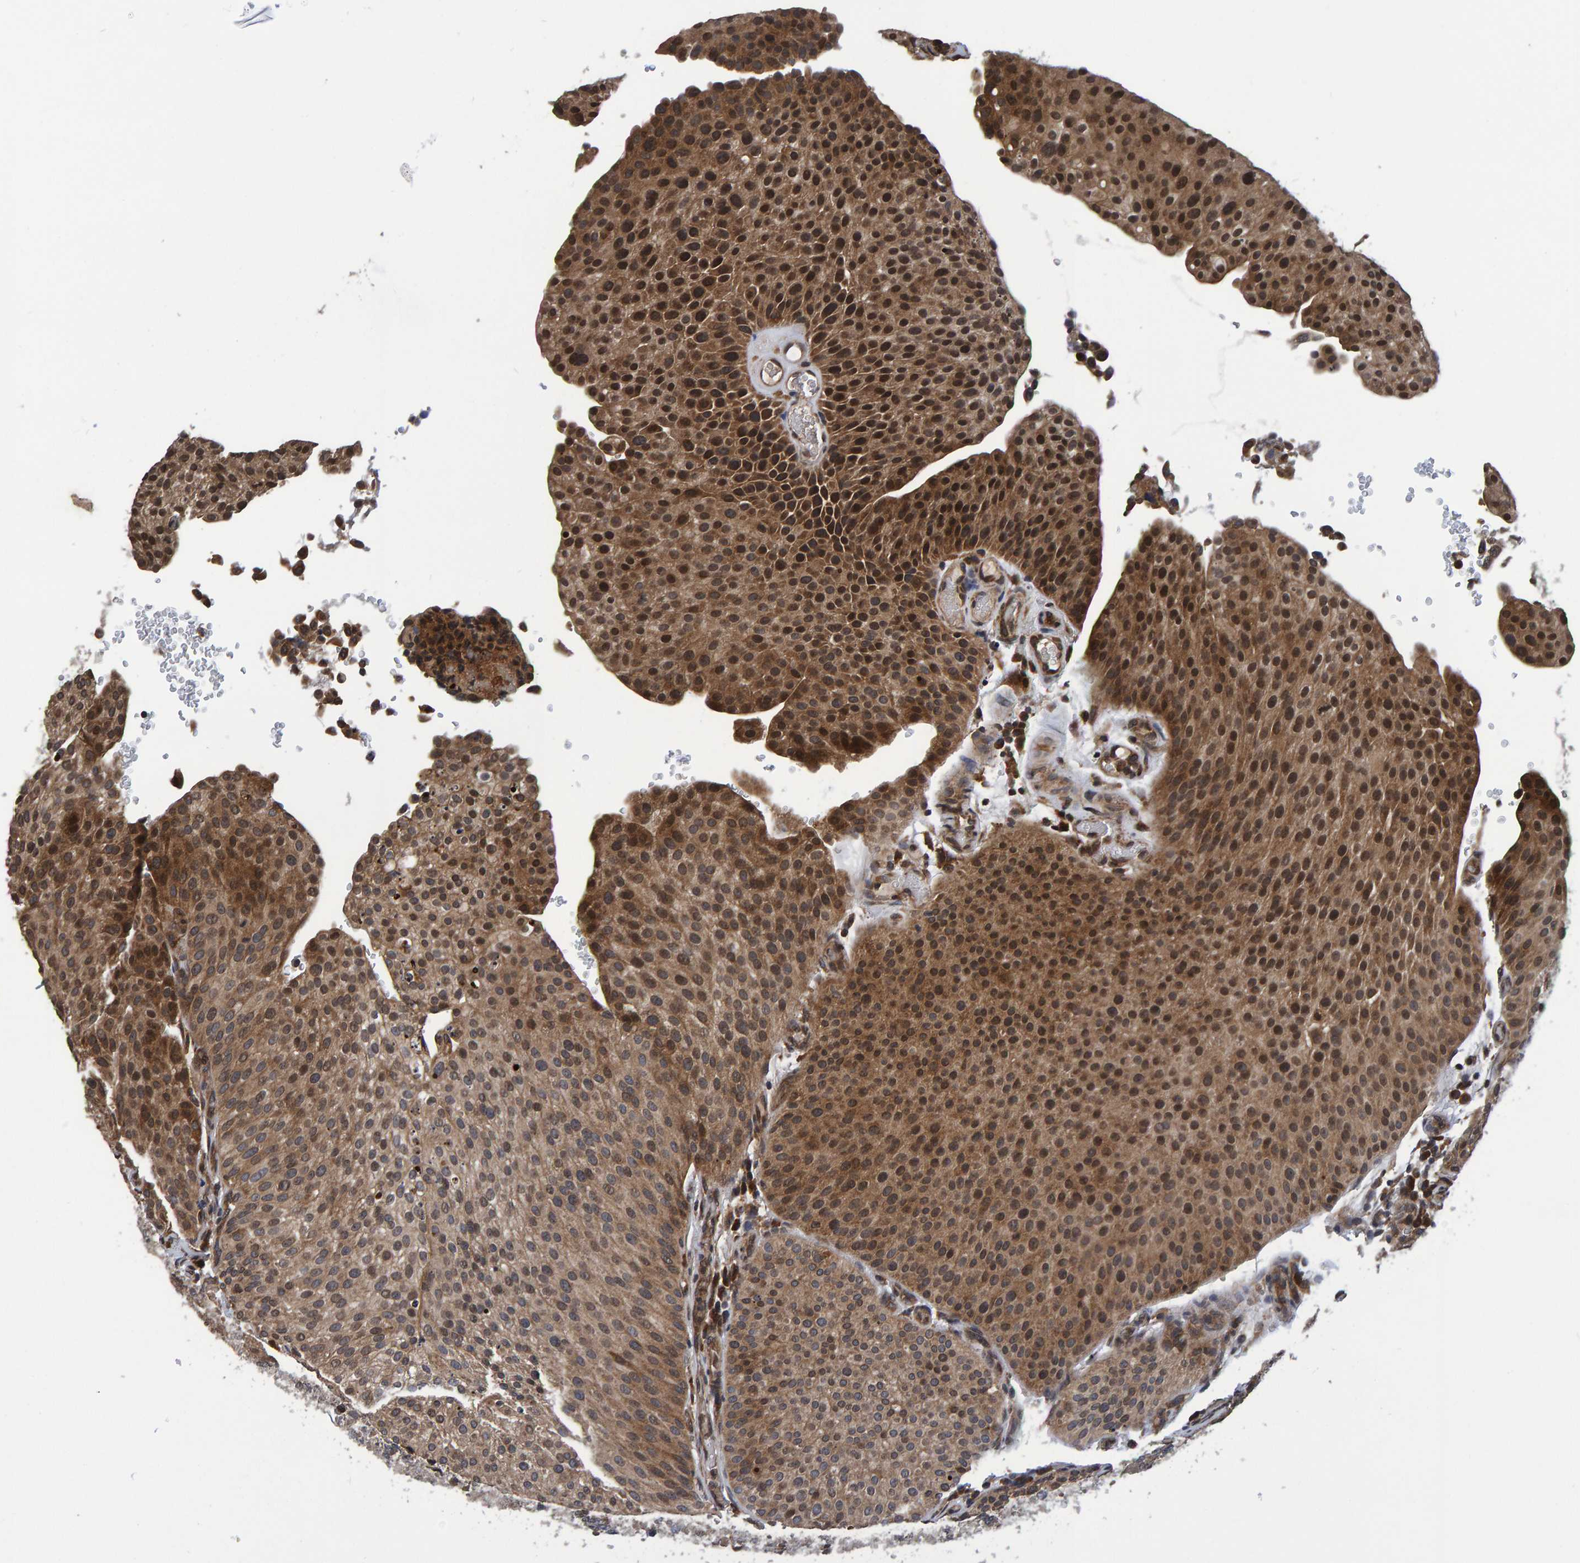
{"staining": {"intensity": "moderate", "quantity": ">75%", "location": "cytoplasmic/membranous,nuclear"}, "tissue": "urothelial cancer", "cell_type": "Tumor cells", "image_type": "cancer", "snomed": [{"axis": "morphology", "description": "Urothelial carcinoma, Low grade"}, {"axis": "topography", "description": "Smooth muscle"}, {"axis": "topography", "description": "Urinary bladder"}], "caption": "Urothelial cancer stained with DAB immunohistochemistry (IHC) demonstrates medium levels of moderate cytoplasmic/membranous and nuclear staining in approximately >75% of tumor cells. Nuclei are stained in blue.", "gene": "GAB2", "patient": {"sex": "male", "age": 60}}